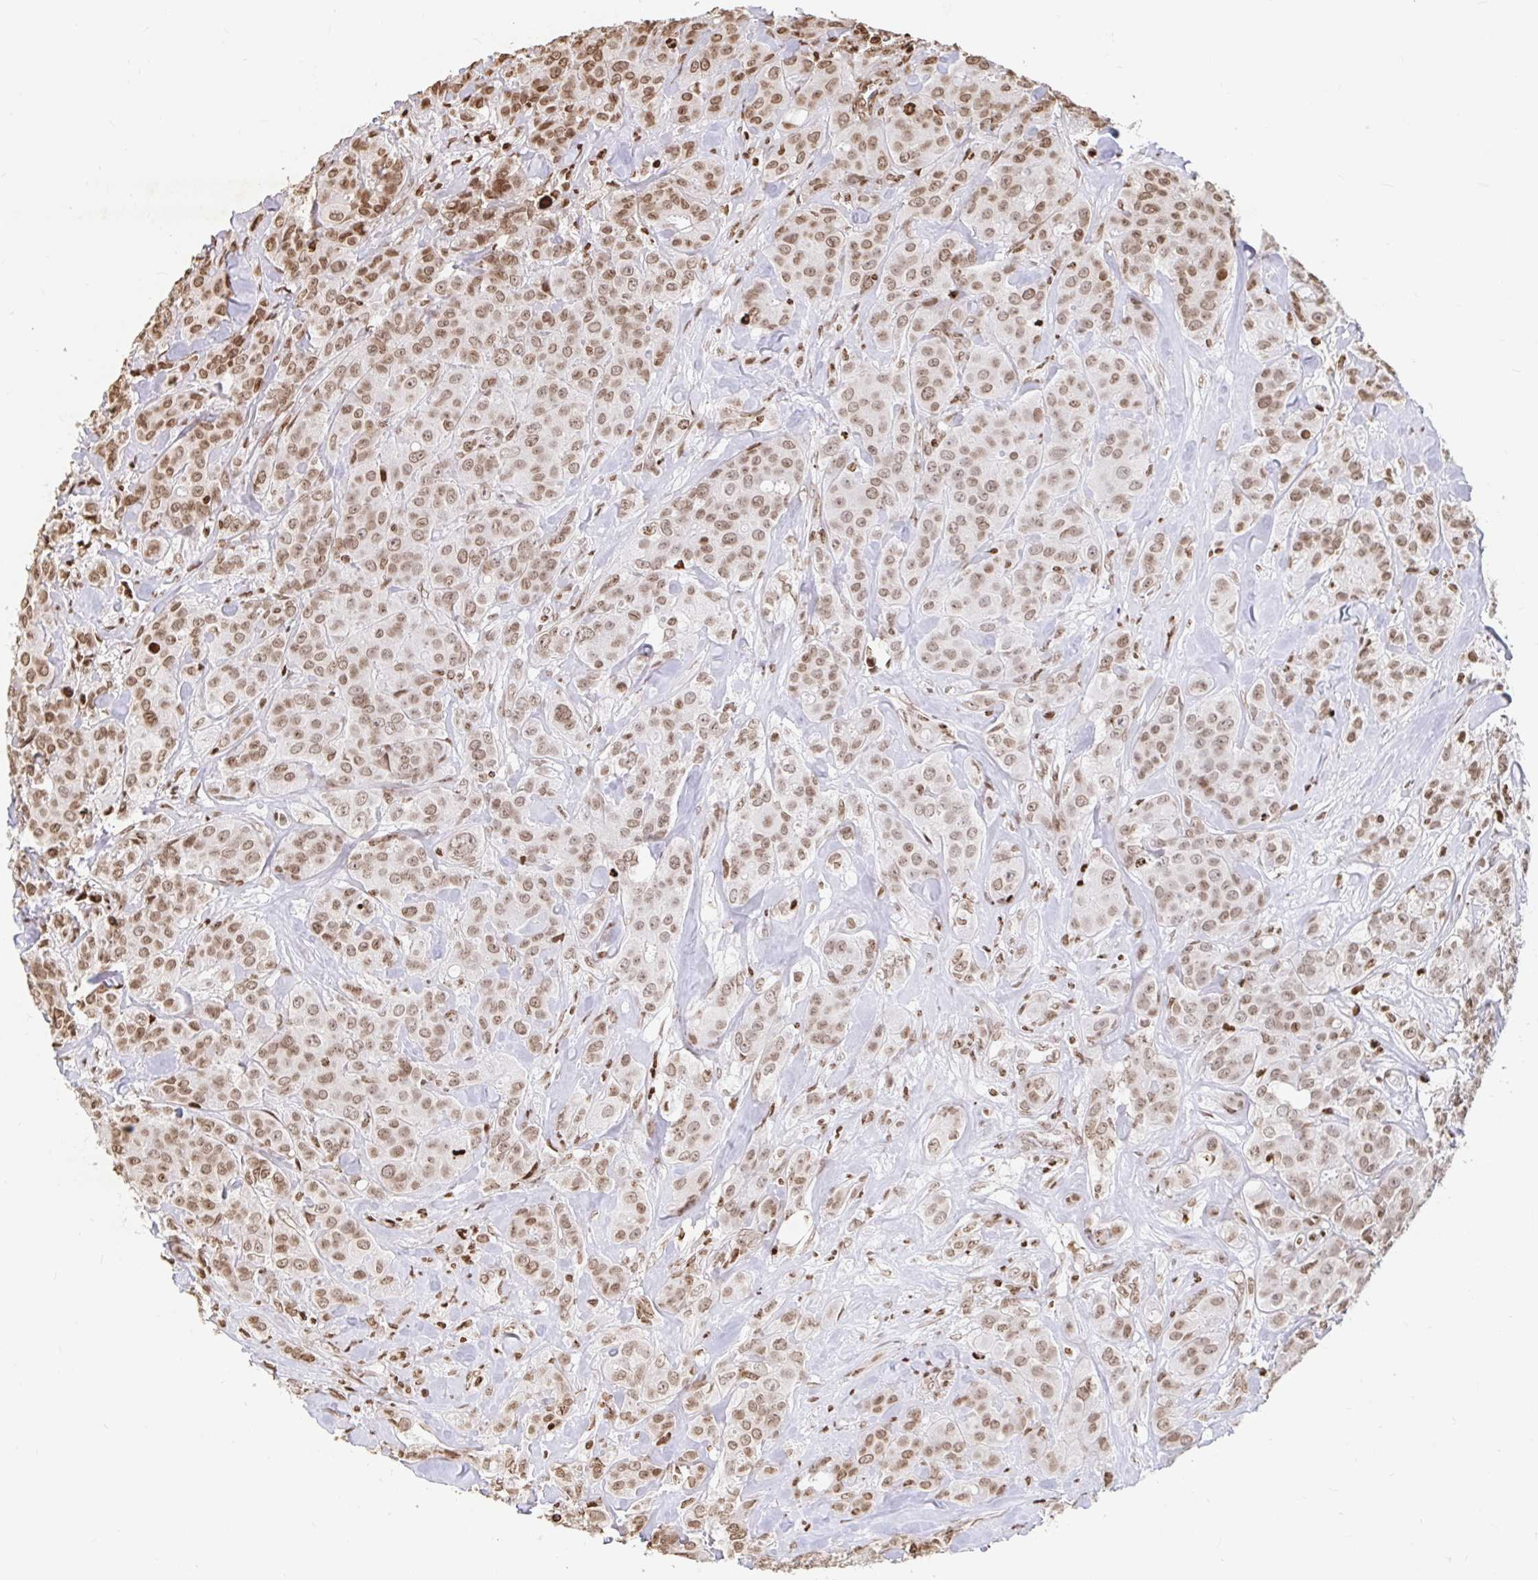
{"staining": {"intensity": "moderate", "quantity": ">75%", "location": "nuclear"}, "tissue": "breast cancer", "cell_type": "Tumor cells", "image_type": "cancer", "snomed": [{"axis": "morphology", "description": "Normal tissue, NOS"}, {"axis": "morphology", "description": "Duct carcinoma"}, {"axis": "topography", "description": "Breast"}], "caption": "Breast cancer (infiltrating ductal carcinoma) was stained to show a protein in brown. There is medium levels of moderate nuclear staining in about >75% of tumor cells.", "gene": "H2BC5", "patient": {"sex": "female", "age": 43}}